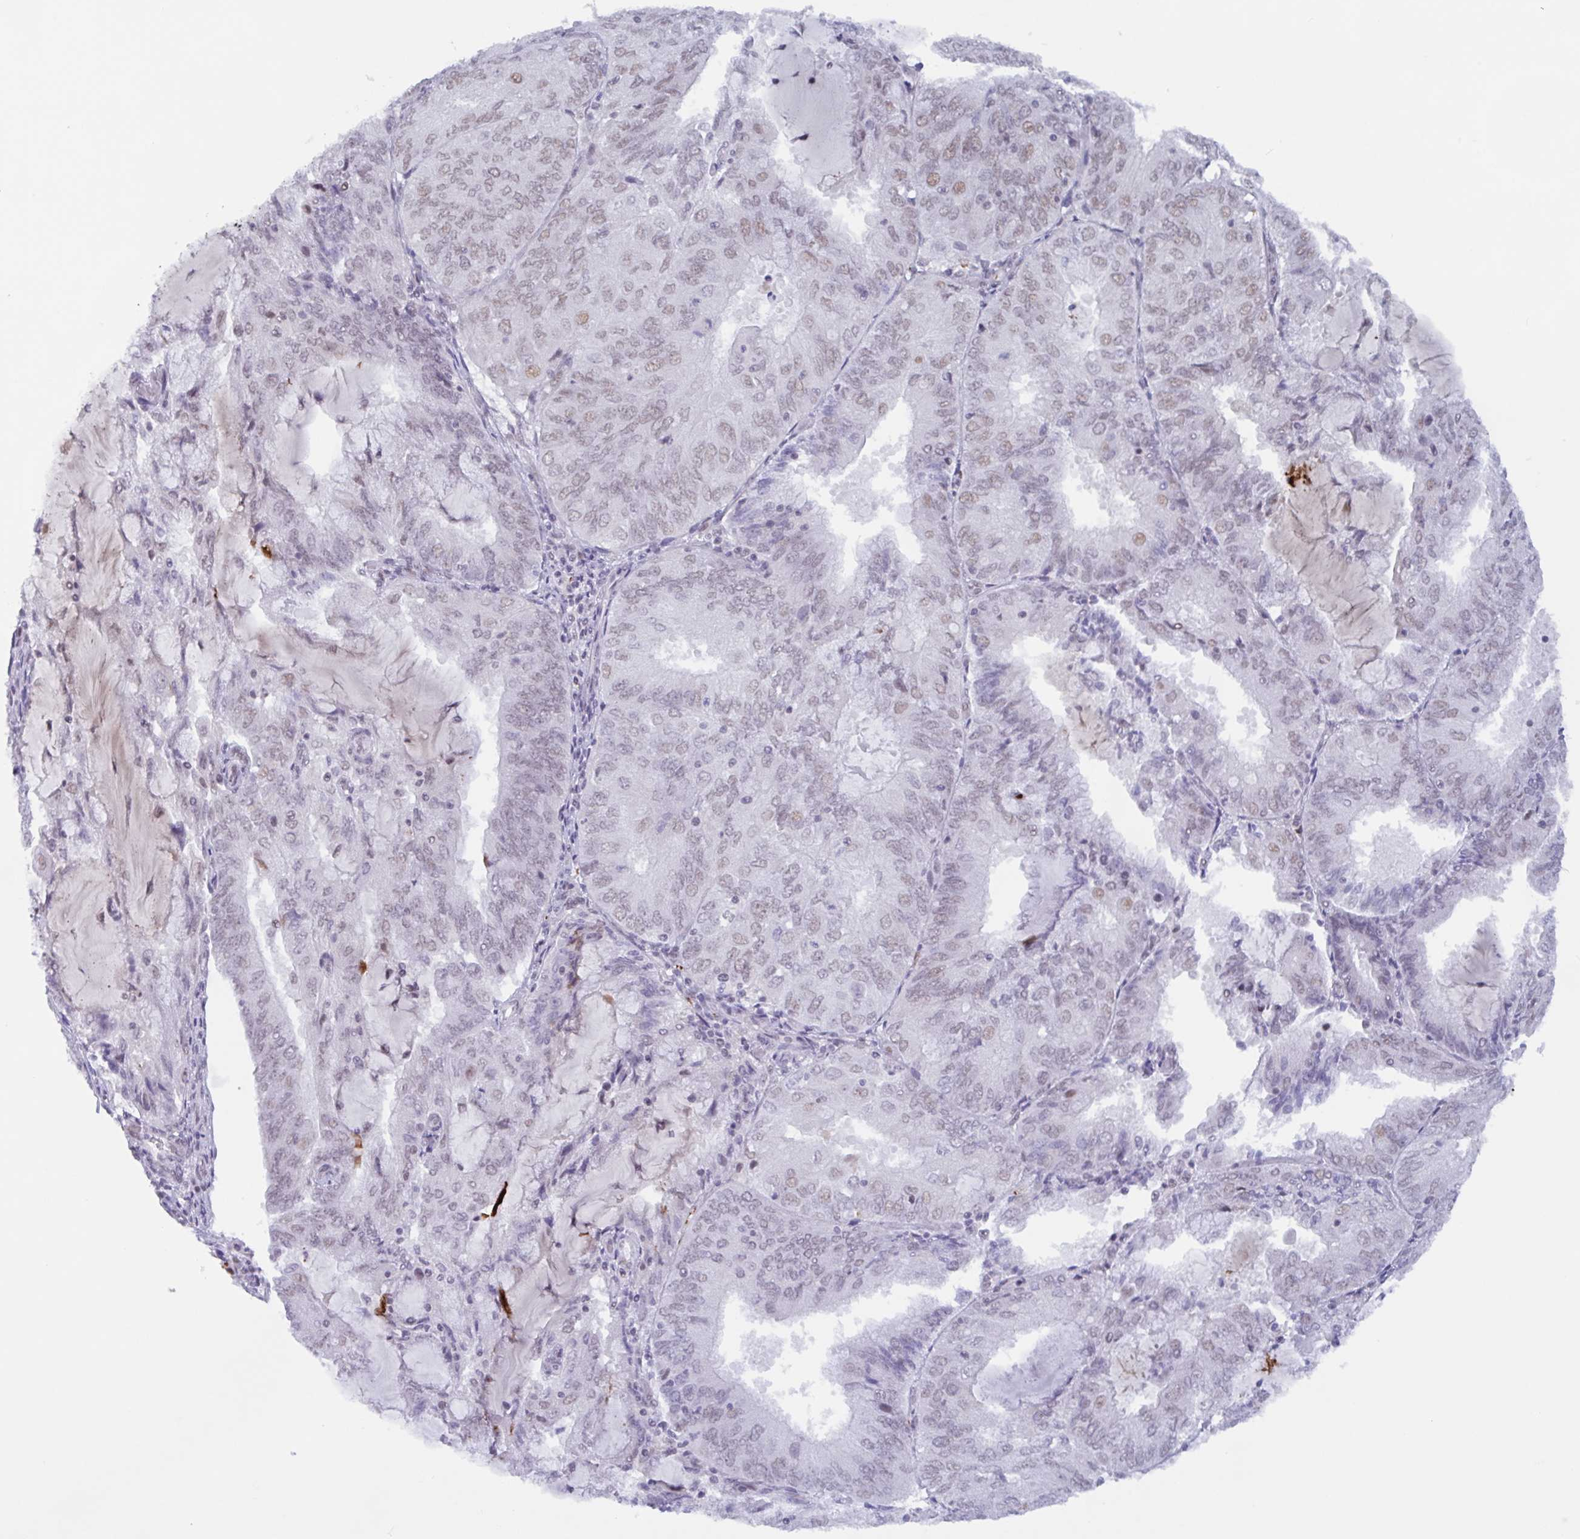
{"staining": {"intensity": "weak", "quantity": "25%-75%", "location": "nuclear"}, "tissue": "endometrial cancer", "cell_type": "Tumor cells", "image_type": "cancer", "snomed": [{"axis": "morphology", "description": "Adenocarcinoma, NOS"}, {"axis": "topography", "description": "Endometrium"}], "caption": "Protein expression analysis of endometrial adenocarcinoma reveals weak nuclear expression in about 25%-75% of tumor cells. The staining is performed using DAB brown chromogen to label protein expression. The nuclei are counter-stained blue using hematoxylin.", "gene": "PLG", "patient": {"sex": "female", "age": 81}}